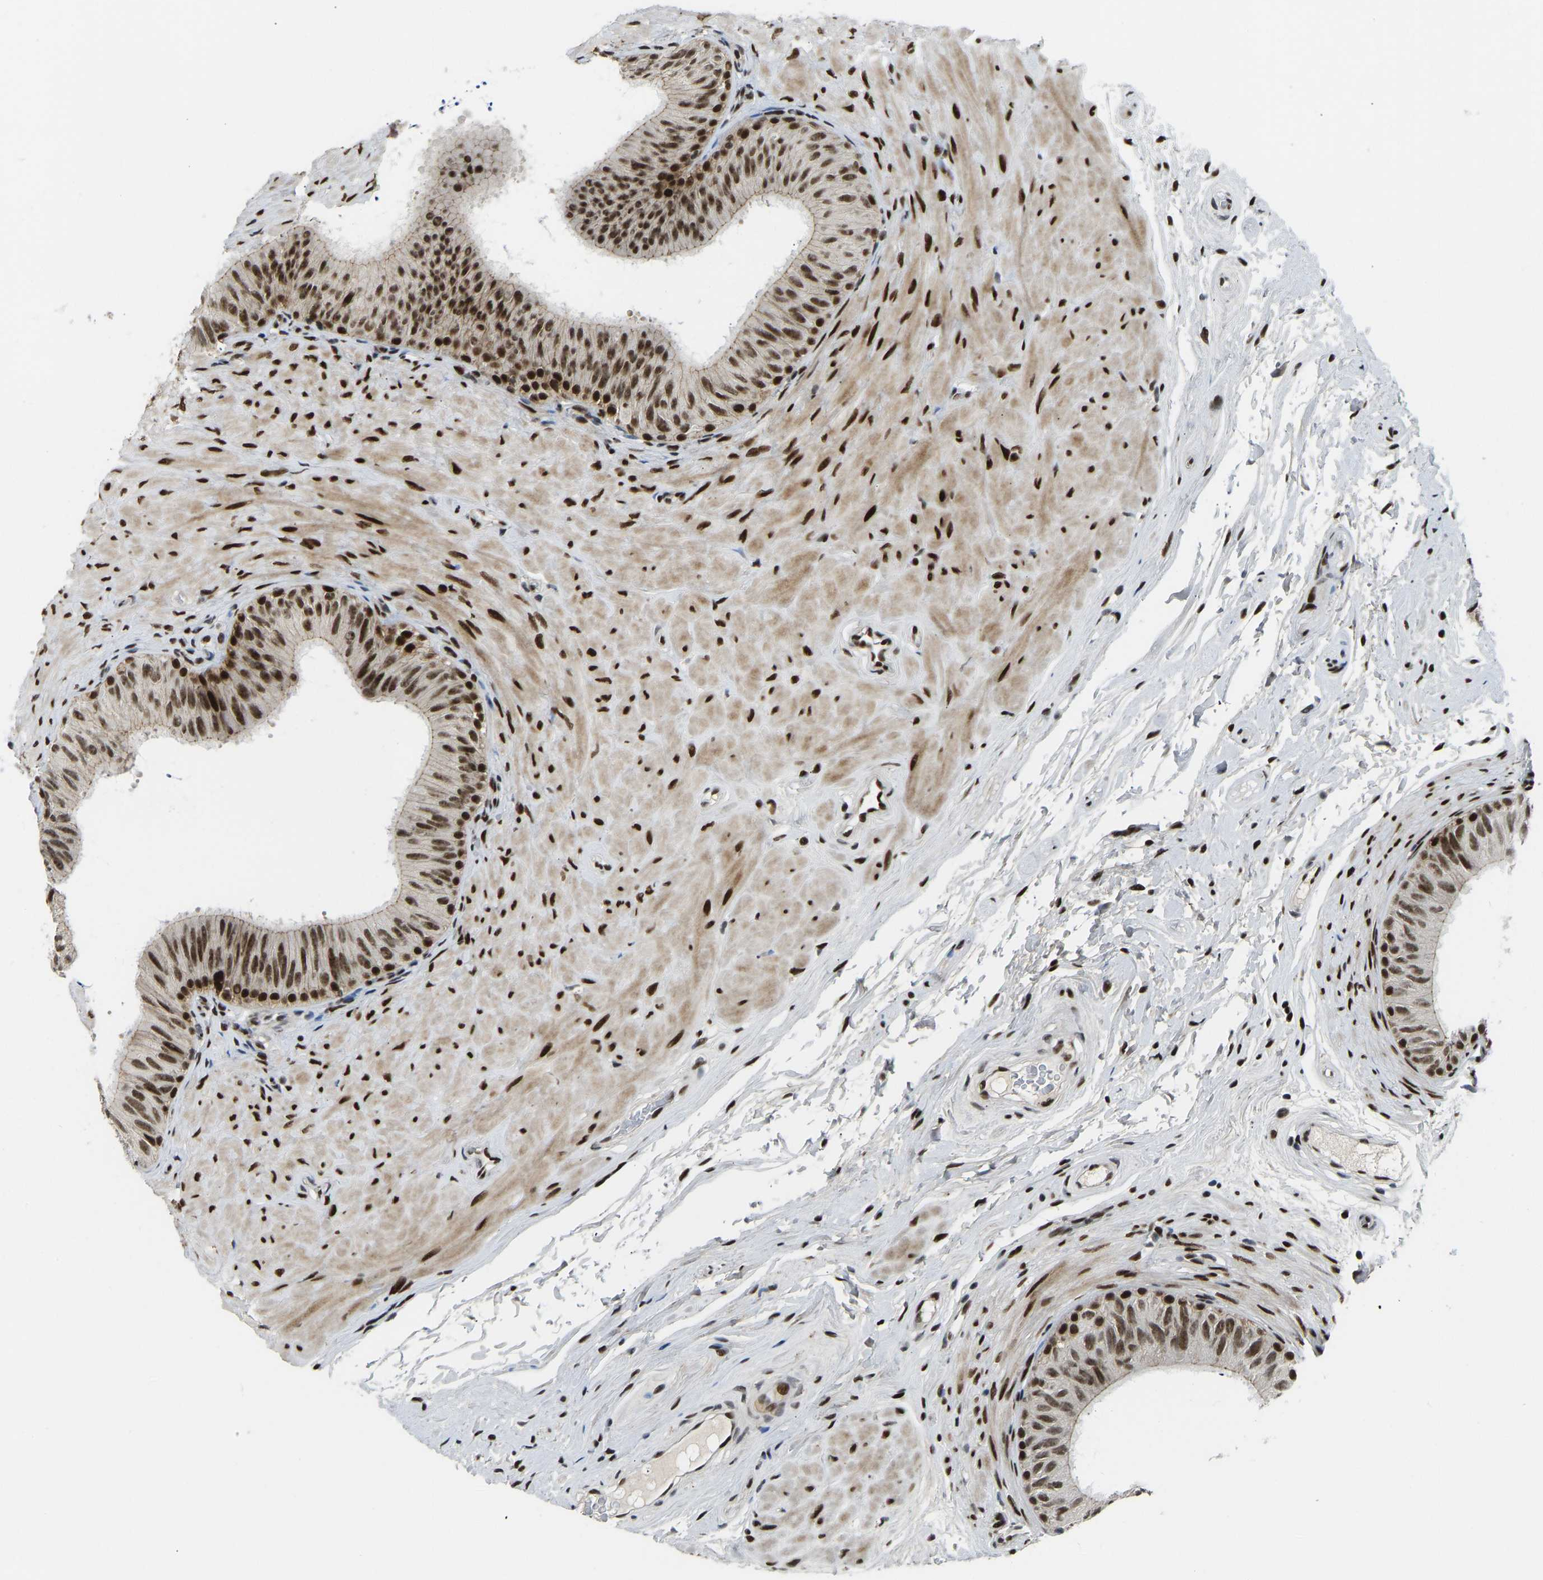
{"staining": {"intensity": "strong", "quantity": ">75%", "location": "nuclear"}, "tissue": "epididymis", "cell_type": "Glandular cells", "image_type": "normal", "snomed": [{"axis": "morphology", "description": "Normal tissue, NOS"}, {"axis": "topography", "description": "Epididymis"}], "caption": "Glandular cells demonstrate high levels of strong nuclear staining in approximately >75% of cells in normal epididymis. The staining was performed using DAB (3,3'-diaminobenzidine) to visualize the protein expression in brown, while the nuclei were stained in blue with hematoxylin (Magnification: 20x).", "gene": "FOXK1", "patient": {"sex": "male", "age": 34}}